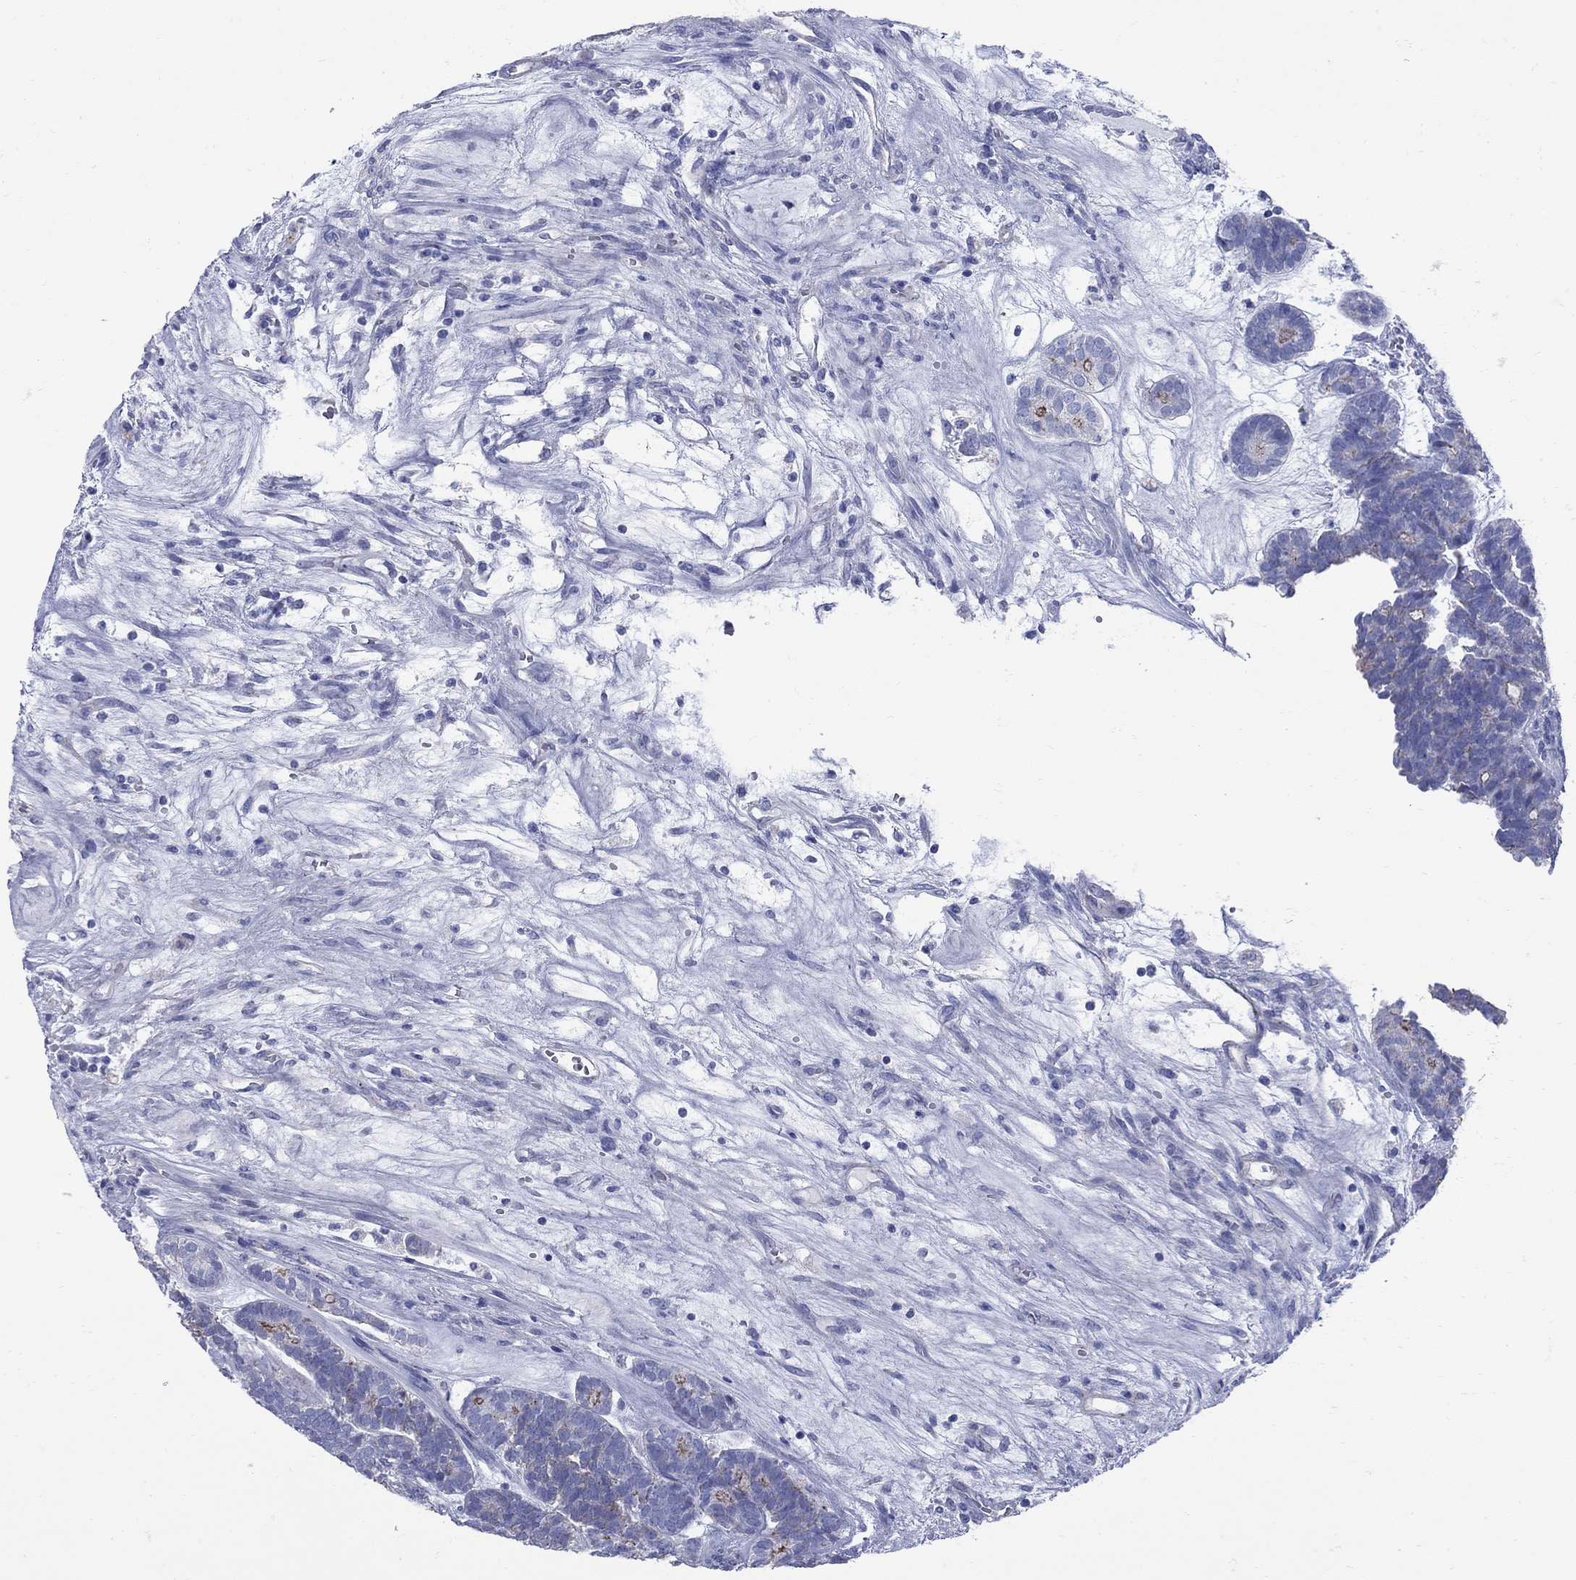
{"staining": {"intensity": "moderate", "quantity": "<25%", "location": "cytoplasmic/membranous"}, "tissue": "head and neck cancer", "cell_type": "Tumor cells", "image_type": "cancer", "snomed": [{"axis": "morphology", "description": "Adenocarcinoma, NOS"}, {"axis": "topography", "description": "Head-Neck"}], "caption": "Immunohistochemistry image of head and neck cancer (adenocarcinoma) stained for a protein (brown), which exhibits low levels of moderate cytoplasmic/membranous expression in approximately <25% of tumor cells.", "gene": "PDZD3", "patient": {"sex": "female", "age": 81}}